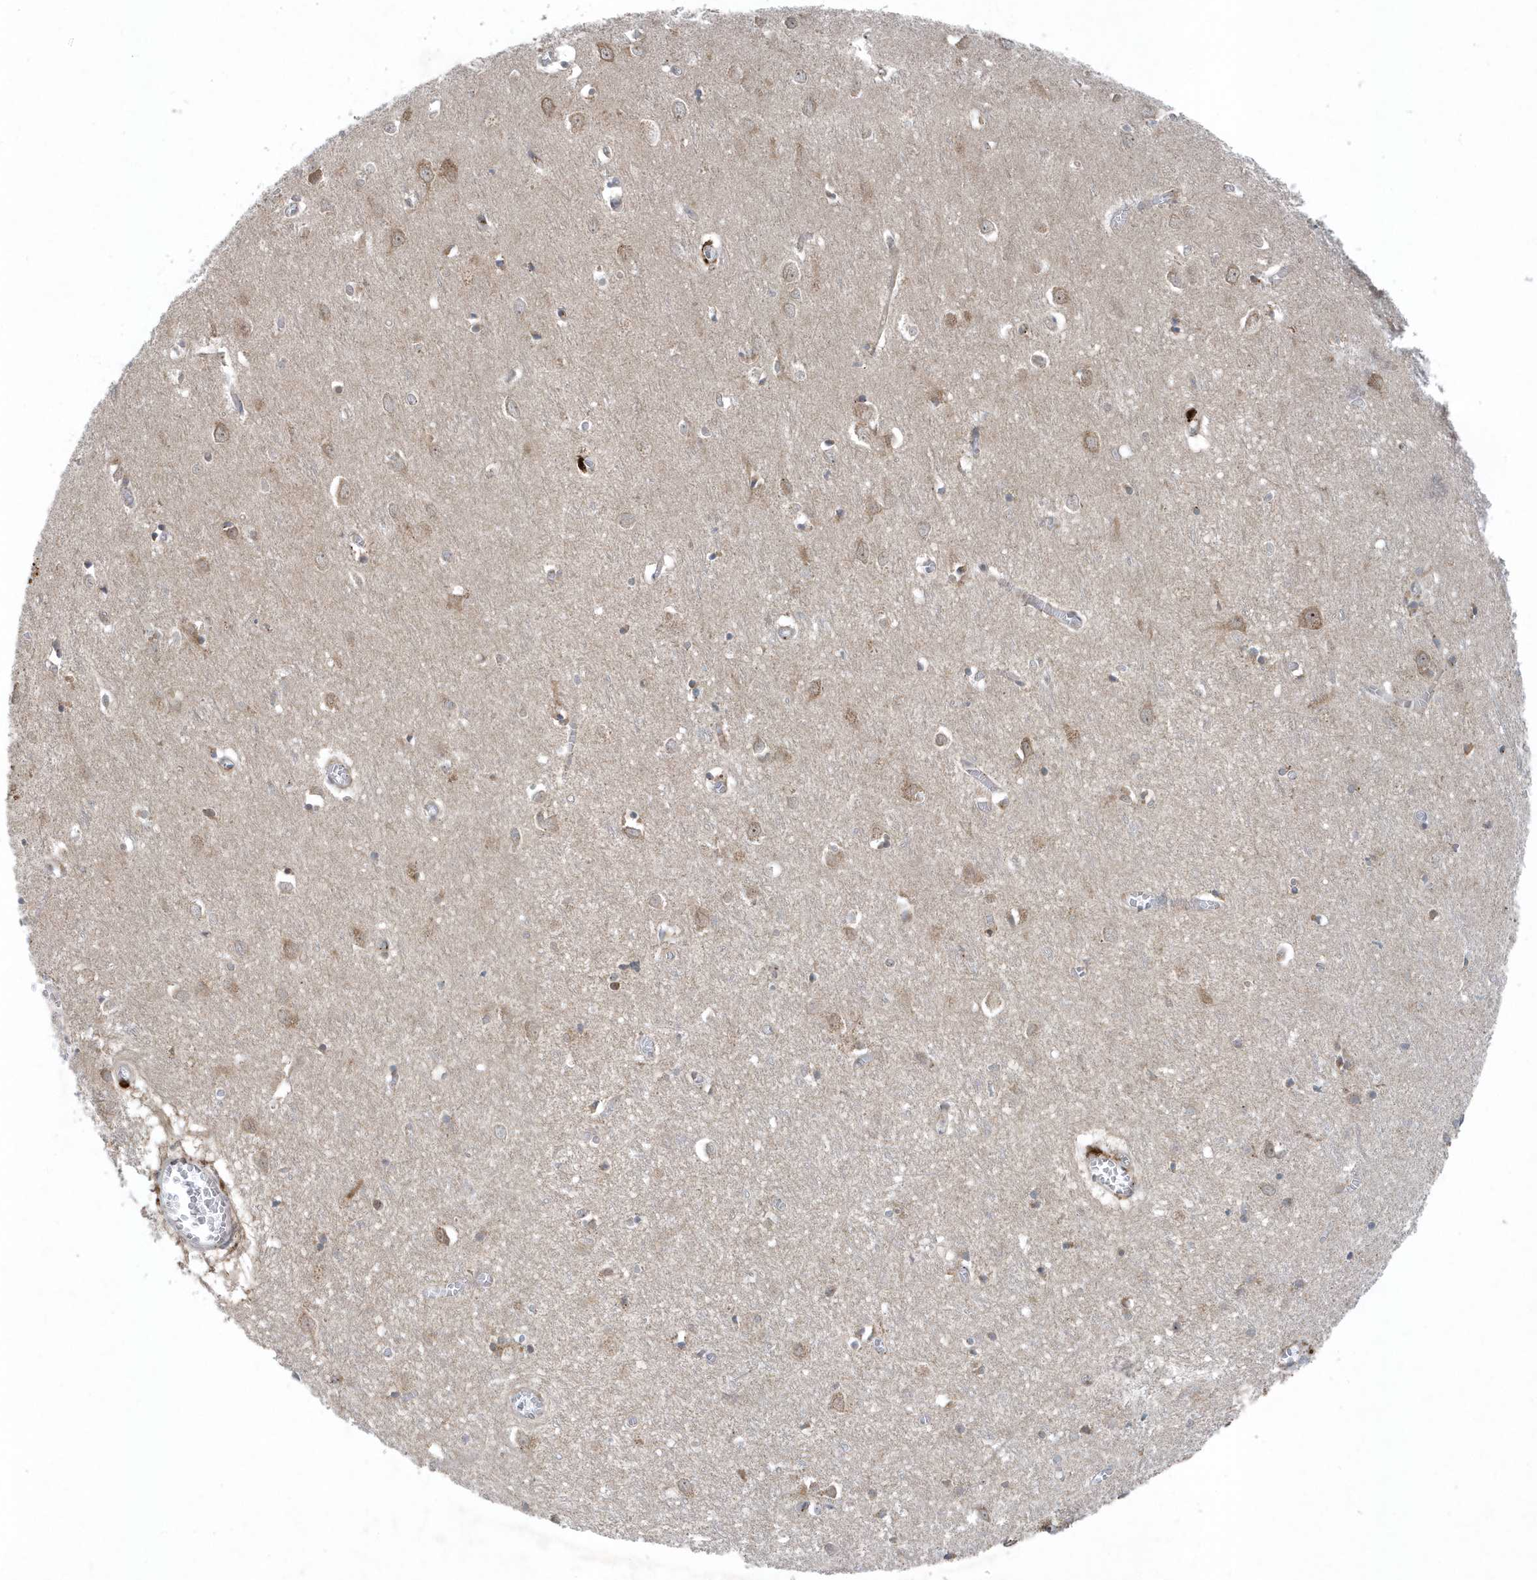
{"staining": {"intensity": "negative", "quantity": "none", "location": "none"}, "tissue": "cerebral cortex", "cell_type": "Endothelial cells", "image_type": "normal", "snomed": [{"axis": "morphology", "description": "Normal tissue, NOS"}, {"axis": "topography", "description": "Cerebral cortex"}], "caption": "Endothelial cells show no significant protein positivity in unremarkable cerebral cortex. The staining is performed using DAB brown chromogen with nuclei counter-stained in using hematoxylin.", "gene": "FAM98A", "patient": {"sex": "female", "age": 64}}